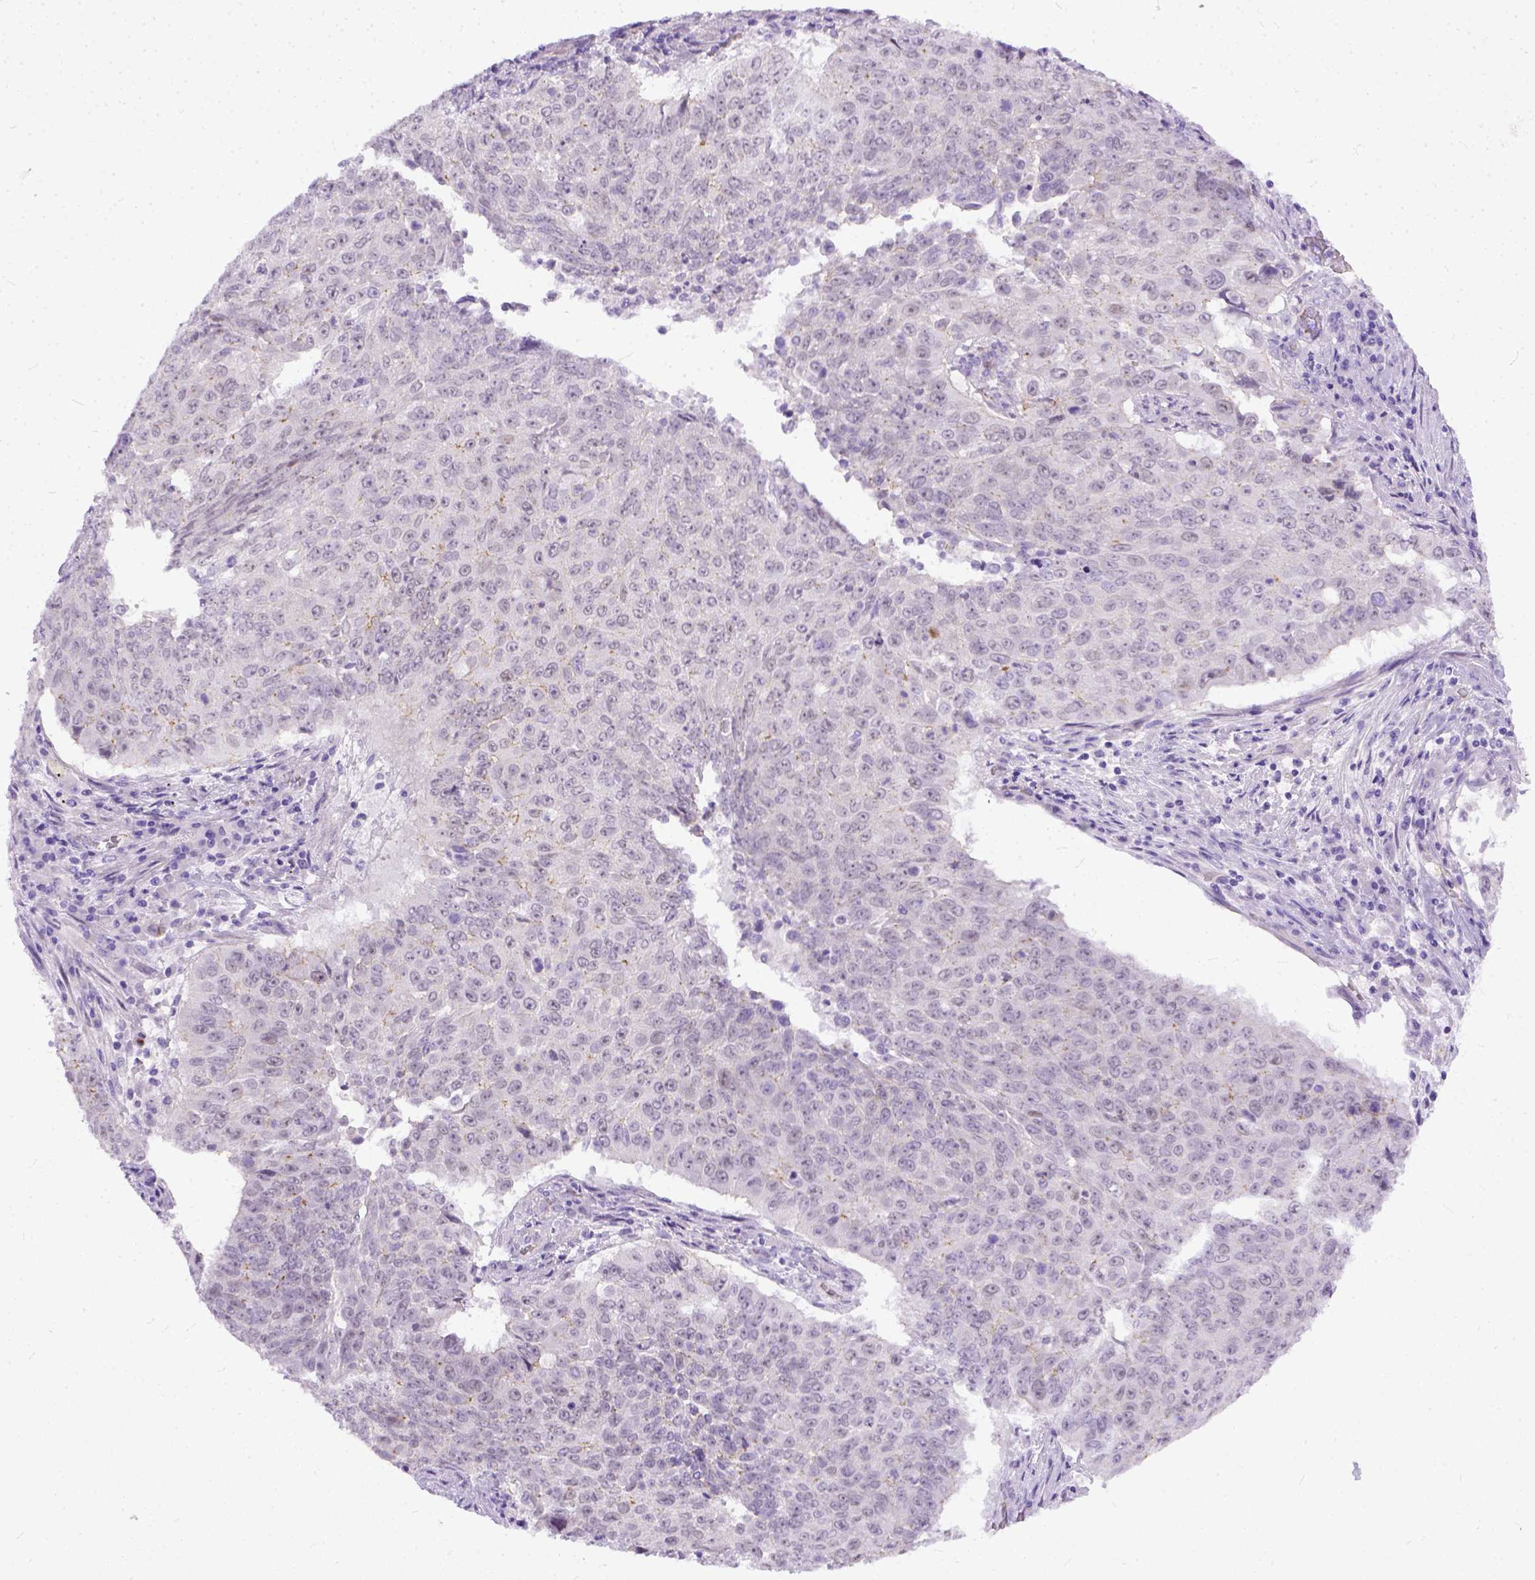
{"staining": {"intensity": "negative", "quantity": "none", "location": "none"}, "tissue": "lung cancer", "cell_type": "Tumor cells", "image_type": "cancer", "snomed": [{"axis": "morphology", "description": "Normal tissue, NOS"}, {"axis": "morphology", "description": "Squamous cell carcinoma, NOS"}, {"axis": "topography", "description": "Bronchus"}, {"axis": "topography", "description": "Lung"}], "caption": "Lung squamous cell carcinoma stained for a protein using IHC exhibits no positivity tumor cells.", "gene": "ADGRF1", "patient": {"sex": "male", "age": 64}}